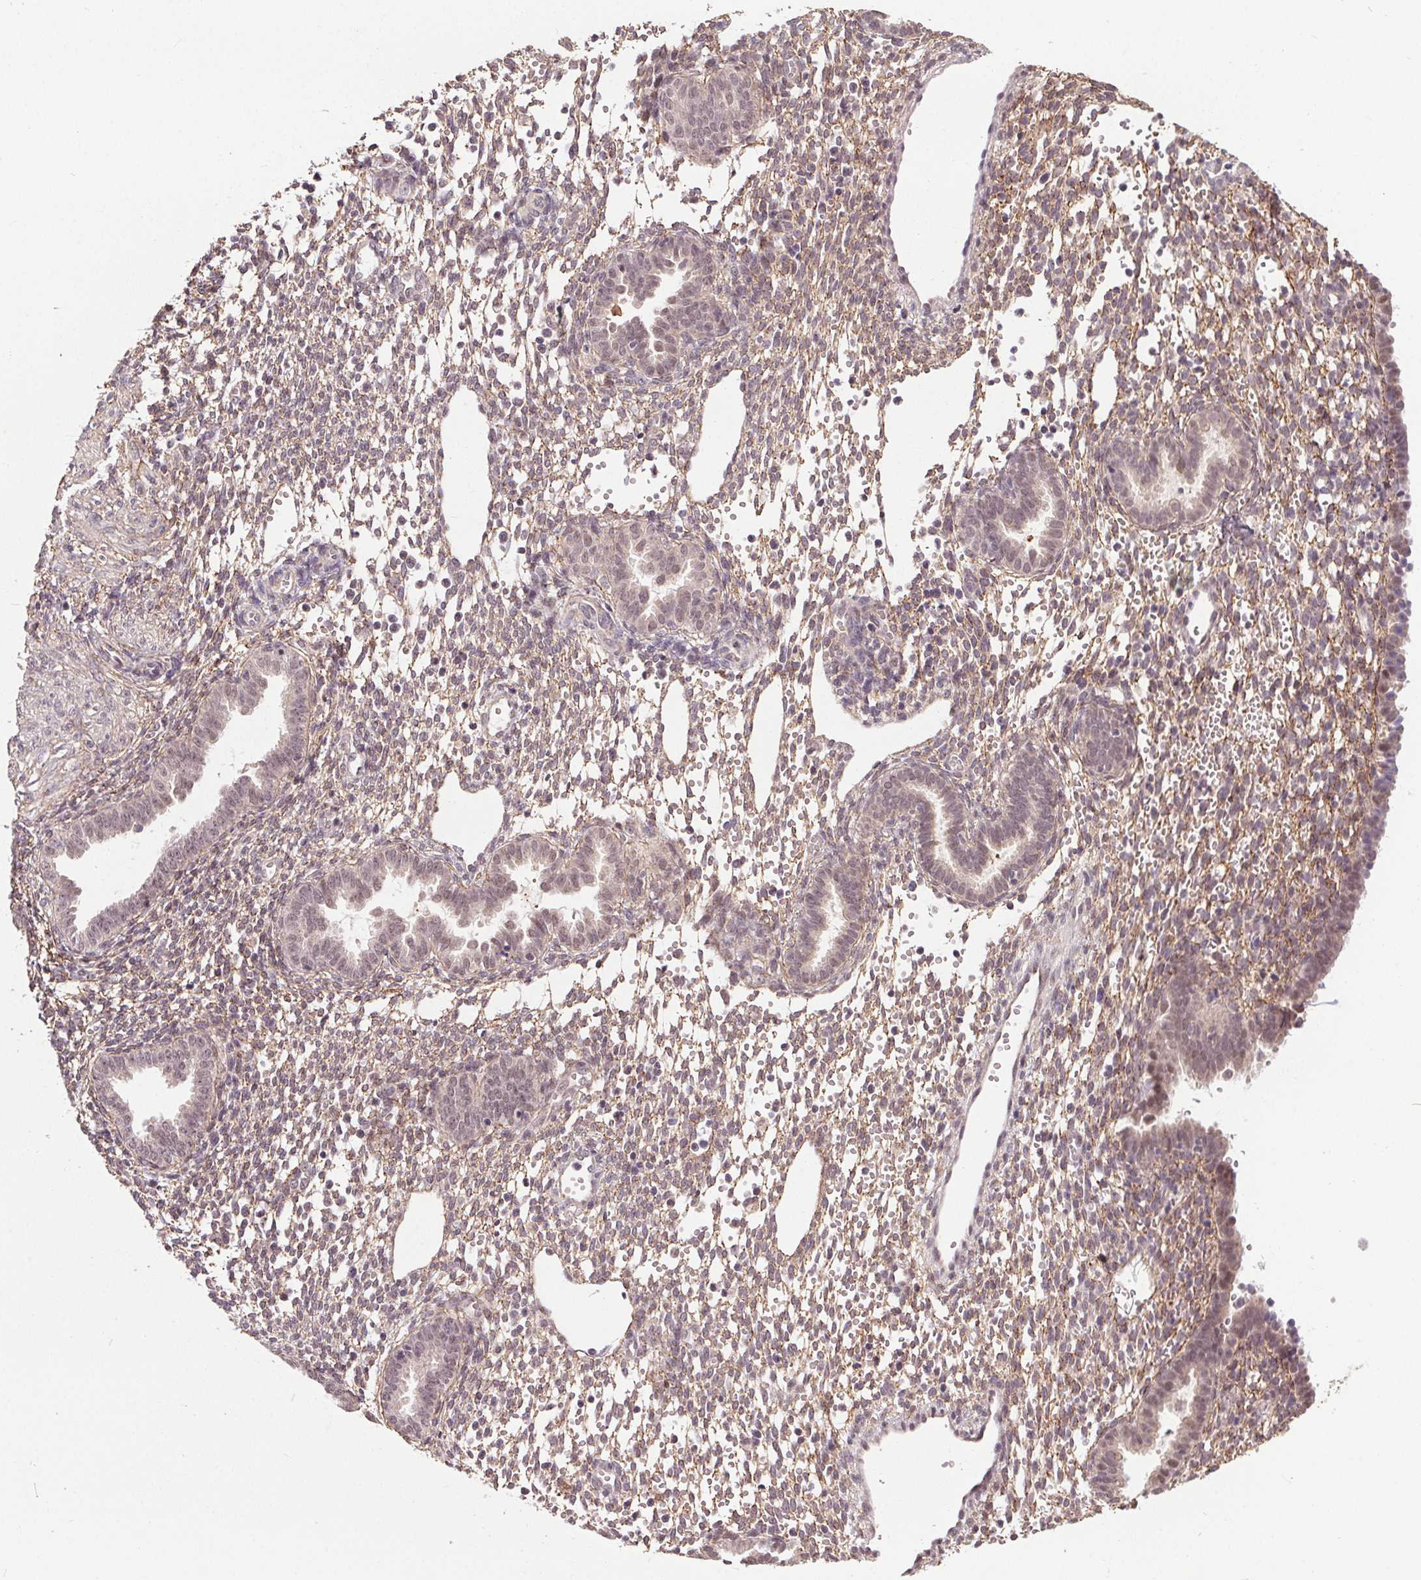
{"staining": {"intensity": "weak", "quantity": "<25%", "location": "nuclear"}, "tissue": "endometrium", "cell_type": "Cells in endometrial stroma", "image_type": "normal", "snomed": [{"axis": "morphology", "description": "Normal tissue, NOS"}, {"axis": "topography", "description": "Endometrium"}], "caption": "Image shows no significant protein positivity in cells in endometrial stroma of normal endometrium.", "gene": "KIAA0232", "patient": {"sex": "female", "age": 36}}